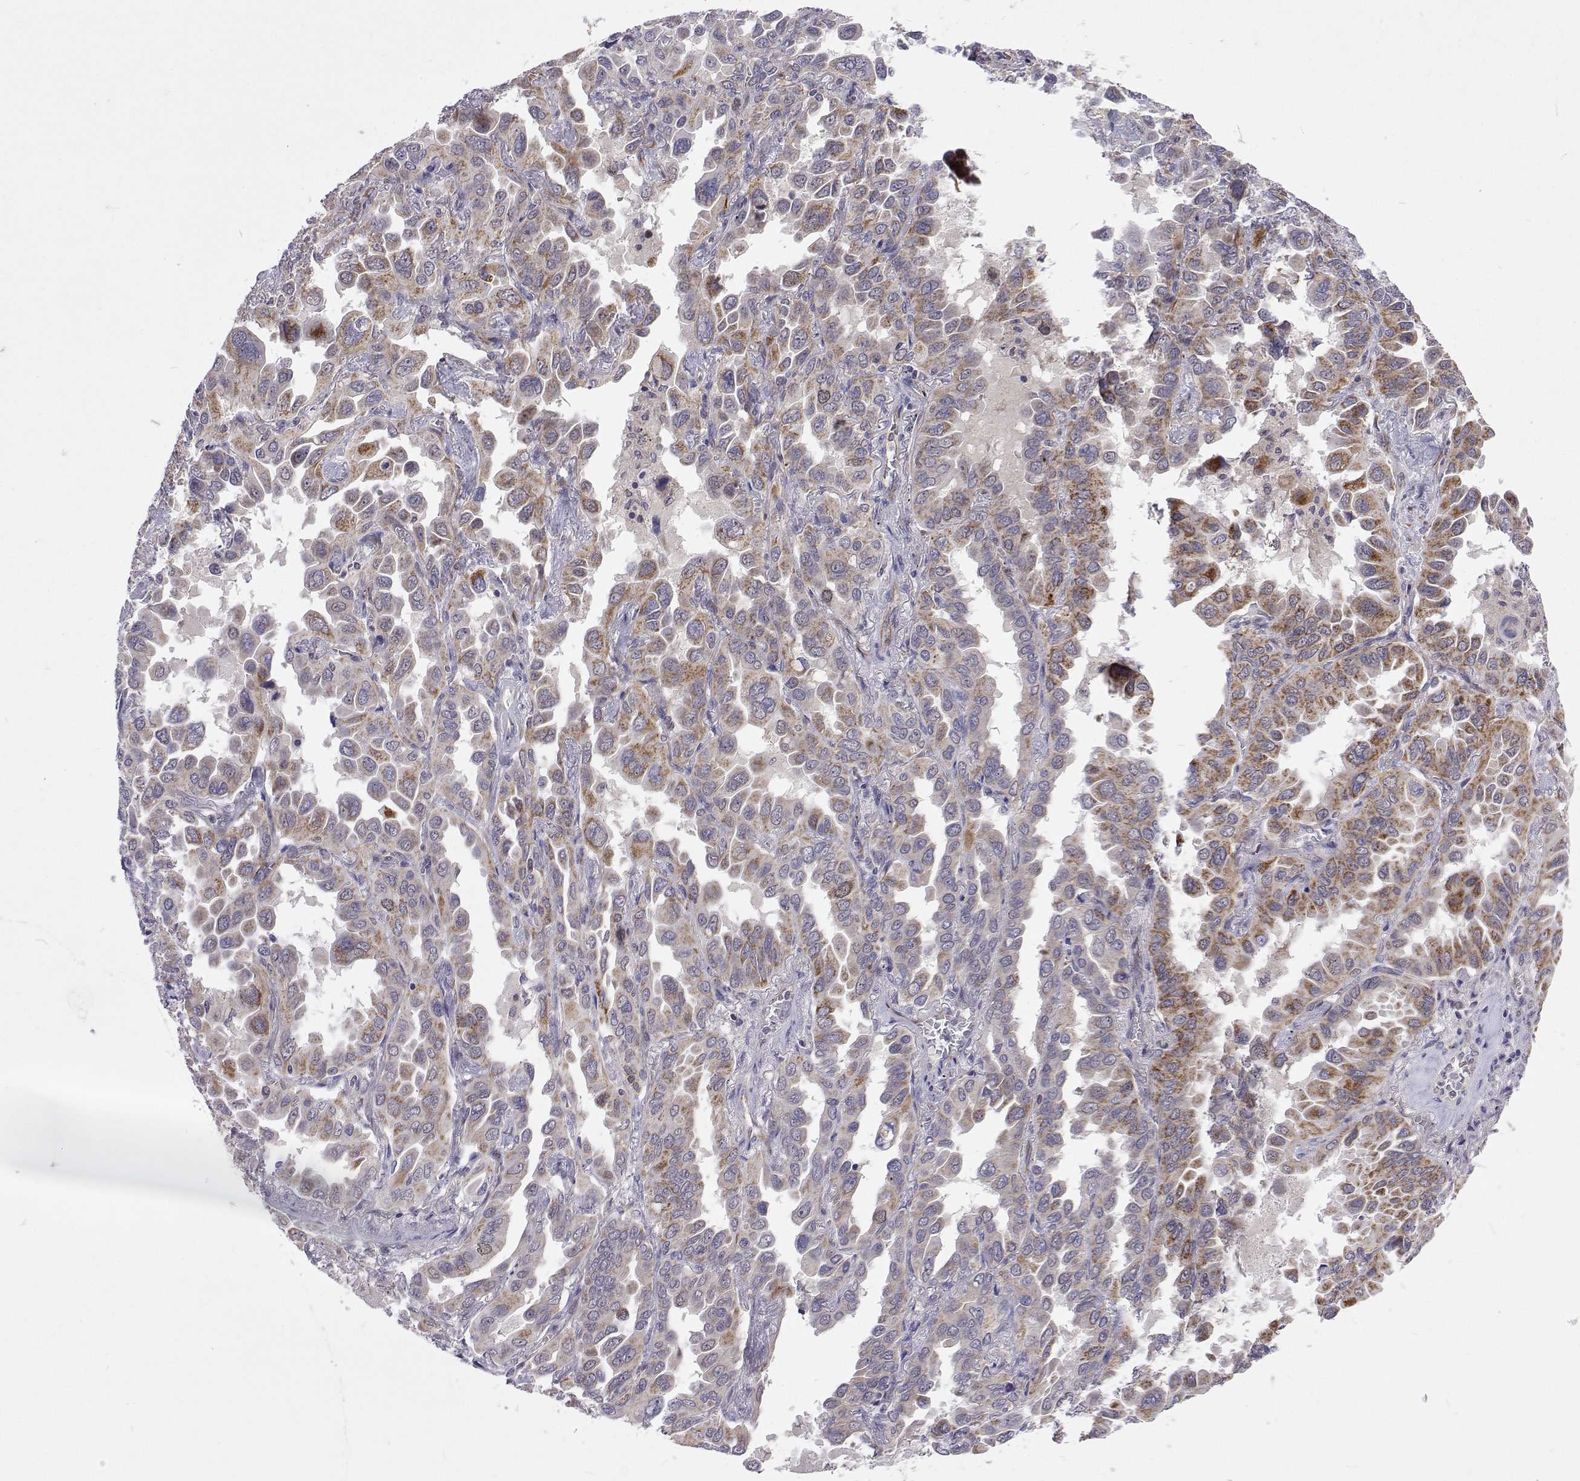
{"staining": {"intensity": "moderate", "quantity": "25%-75%", "location": "cytoplasmic/membranous"}, "tissue": "lung cancer", "cell_type": "Tumor cells", "image_type": "cancer", "snomed": [{"axis": "morphology", "description": "Adenocarcinoma, NOS"}, {"axis": "topography", "description": "Lung"}], "caption": "Protein staining of lung cancer tissue reveals moderate cytoplasmic/membranous expression in about 25%-75% of tumor cells.", "gene": "DHTKD1", "patient": {"sex": "male", "age": 64}}